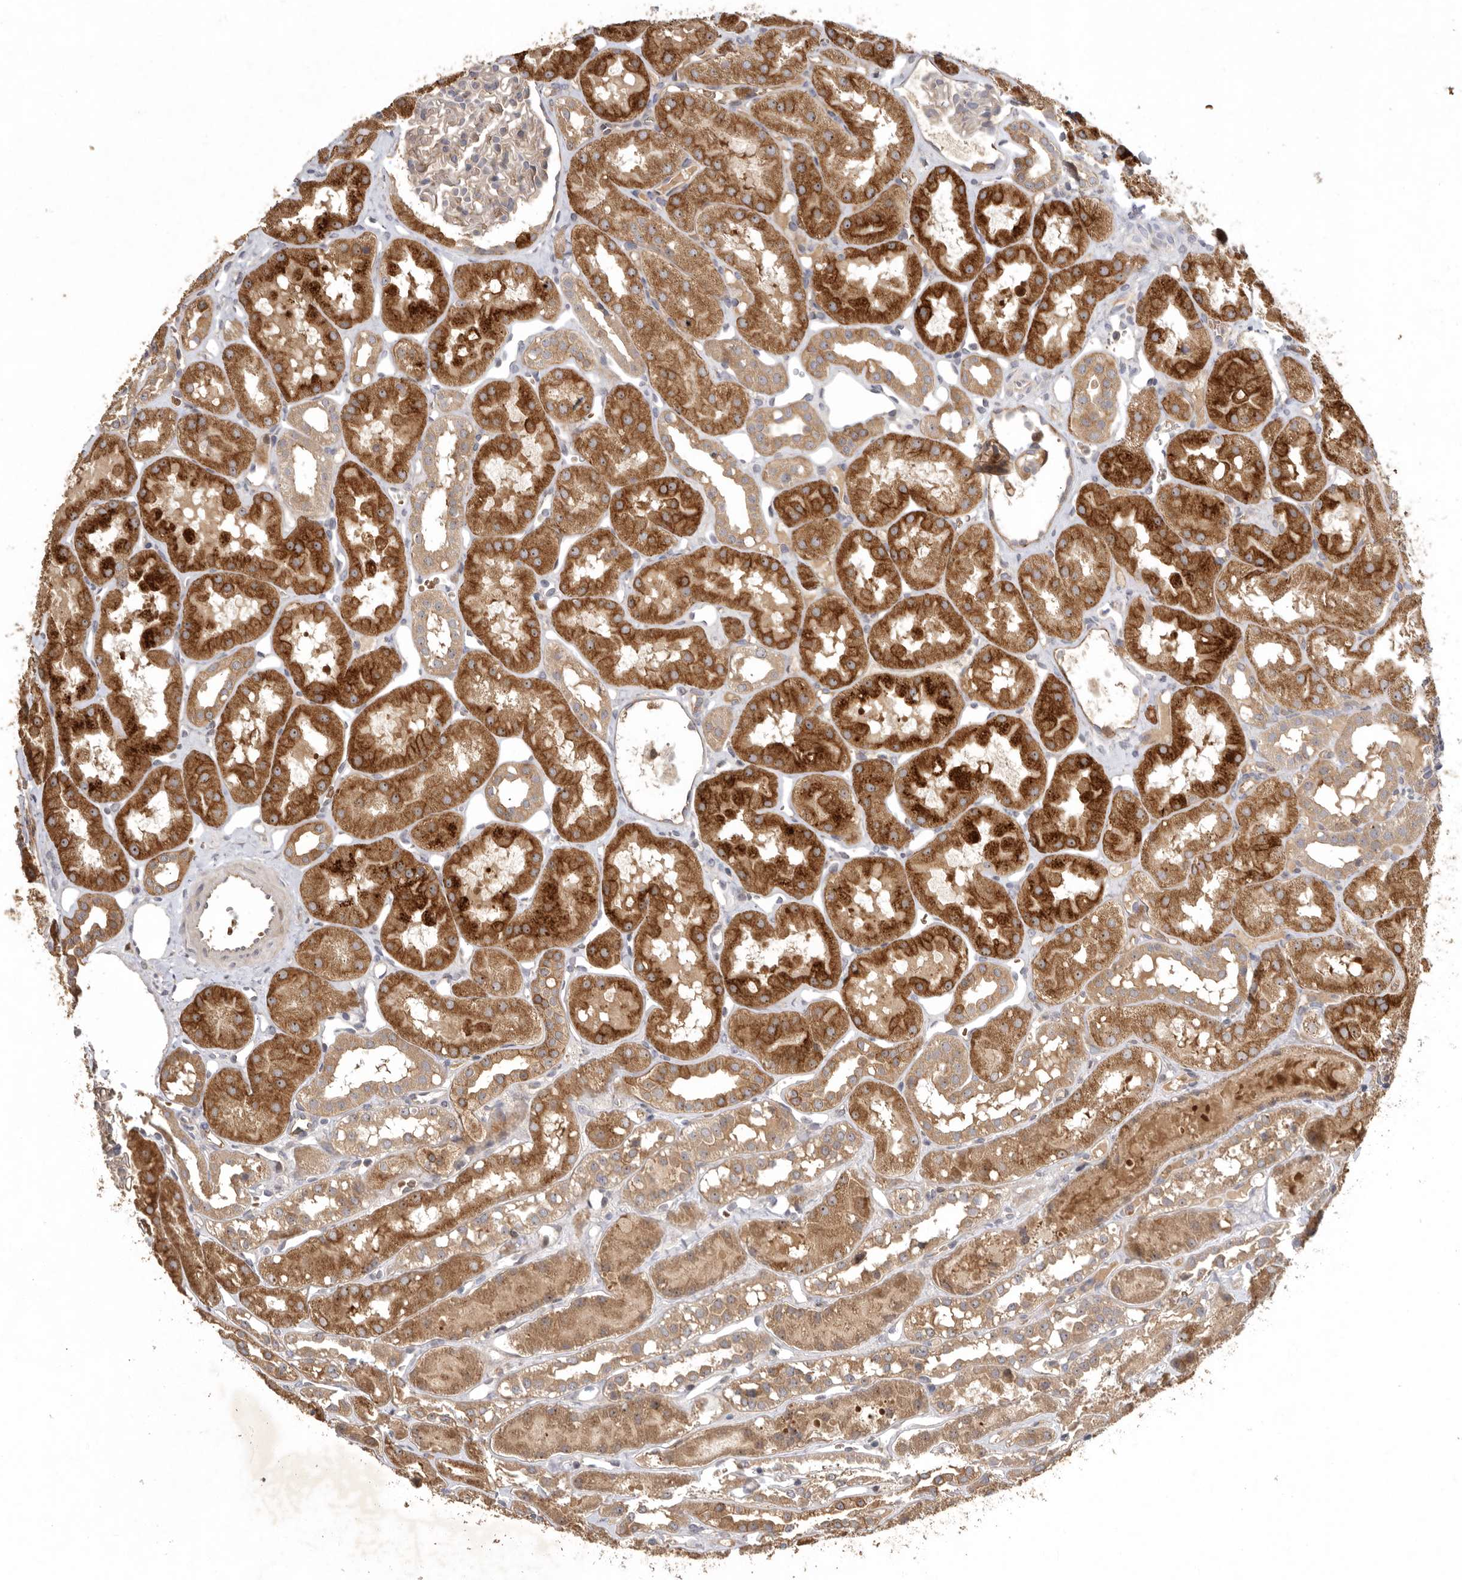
{"staining": {"intensity": "weak", "quantity": "25%-75%", "location": "cytoplasmic/membranous"}, "tissue": "kidney", "cell_type": "Cells in glomeruli", "image_type": "normal", "snomed": [{"axis": "morphology", "description": "Normal tissue, NOS"}, {"axis": "topography", "description": "Kidney"}], "caption": "Kidney stained with DAB (3,3'-diaminobenzidine) immunohistochemistry demonstrates low levels of weak cytoplasmic/membranous staining in approximately 25%-75% of cells in glomeruli.", "gene": "KIF2B", "patient": {"sex": "male", "age": 16}}